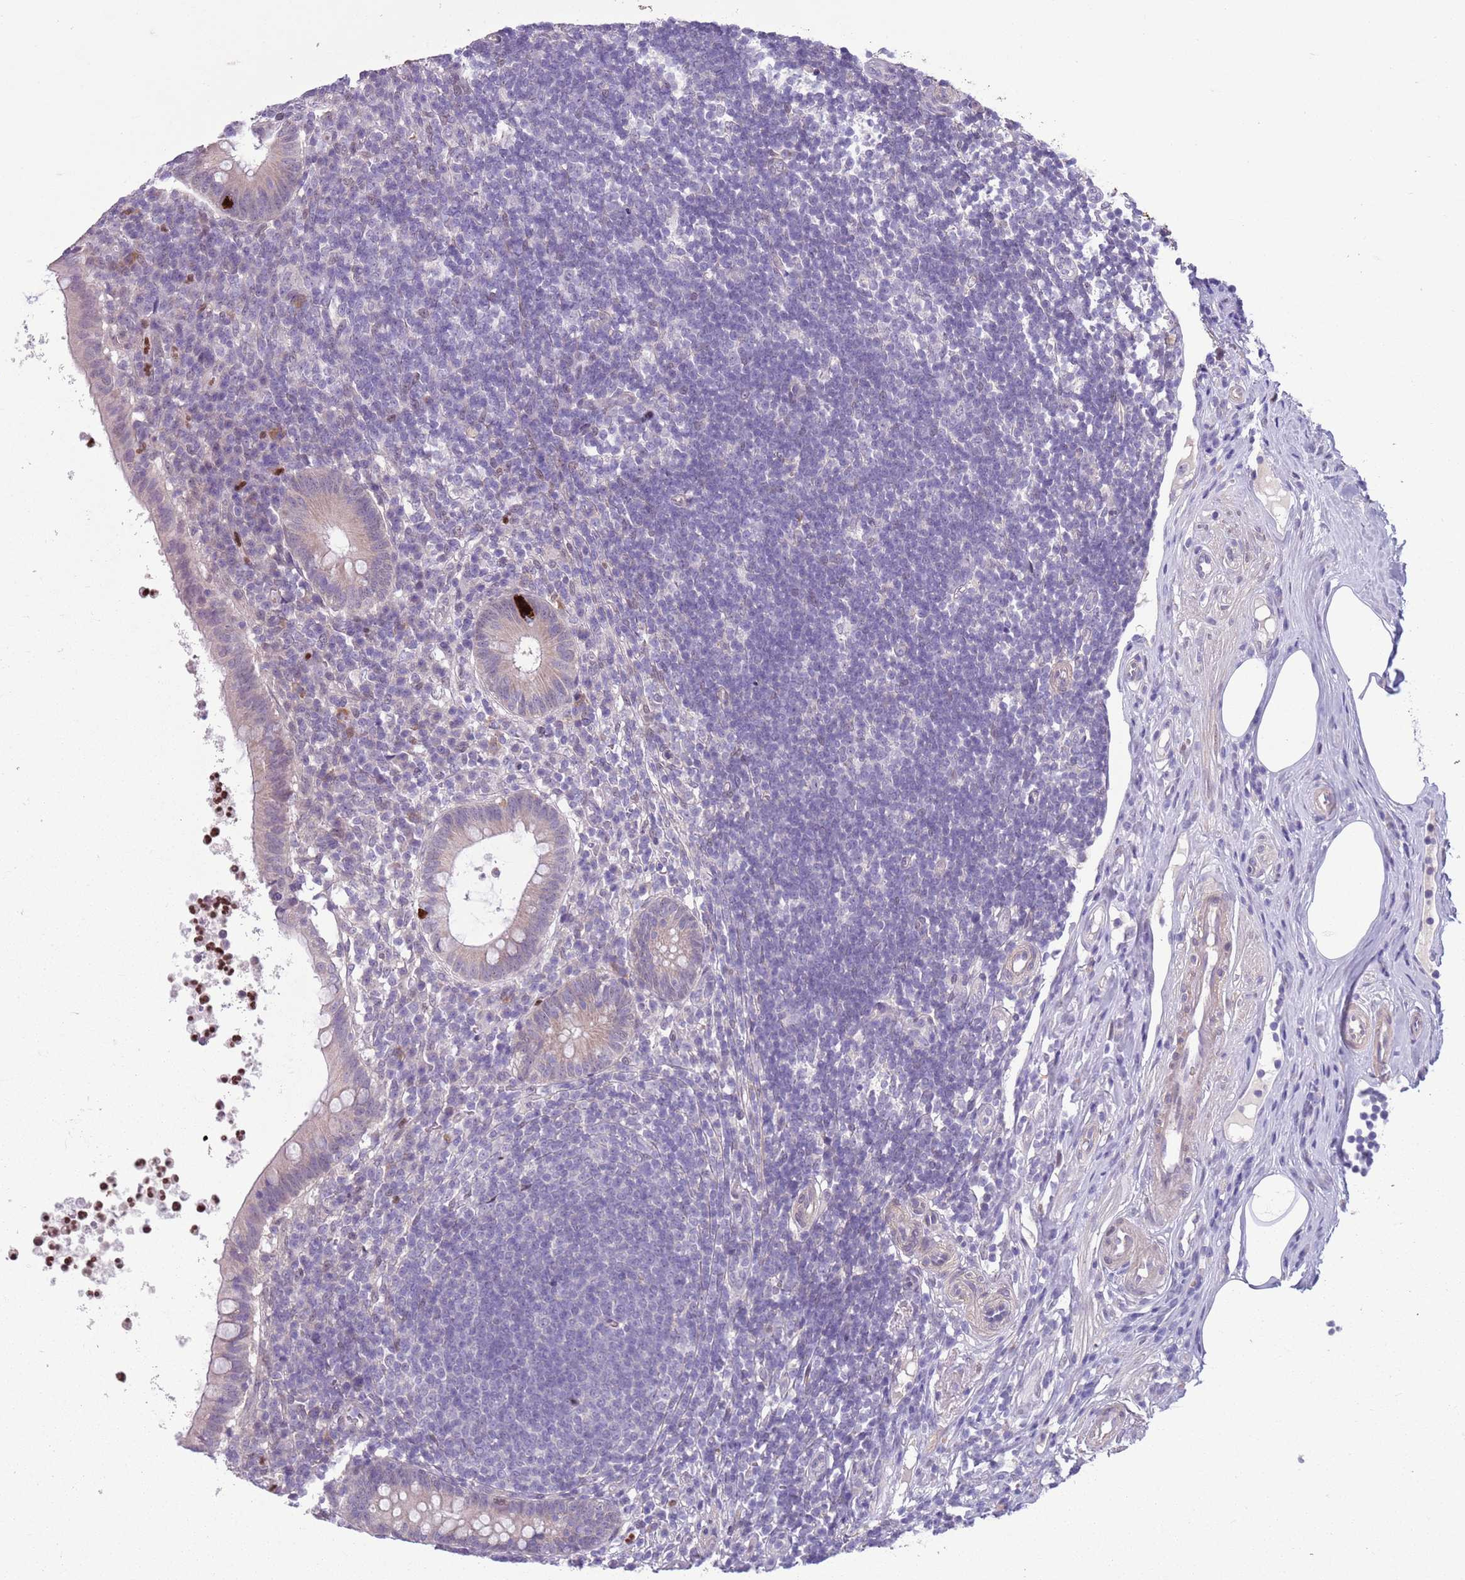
{"staining": {"intensity": "negative", "quantity": "none", "location": "none"}, "tissue": "appendix", "cell_type": "Glandular cells", "image_type": "normal", "snomed": [{"axis": "morphology", "description": "Normal tissue, NOS"}, {"axis": "topography", "description": "Appendix"}], "caption": "Glandular cells are negative for brown protein staining in normal appendix. (Stains: DAB (3,3'-diaminobenzidine) immunohistochemistry (IHC) with hematoxylin counter stain, Microscopy: brightfield microscopy at high magnification).", "gene": "ADCY7", "patient": {"sex": "female", "age": 56}}